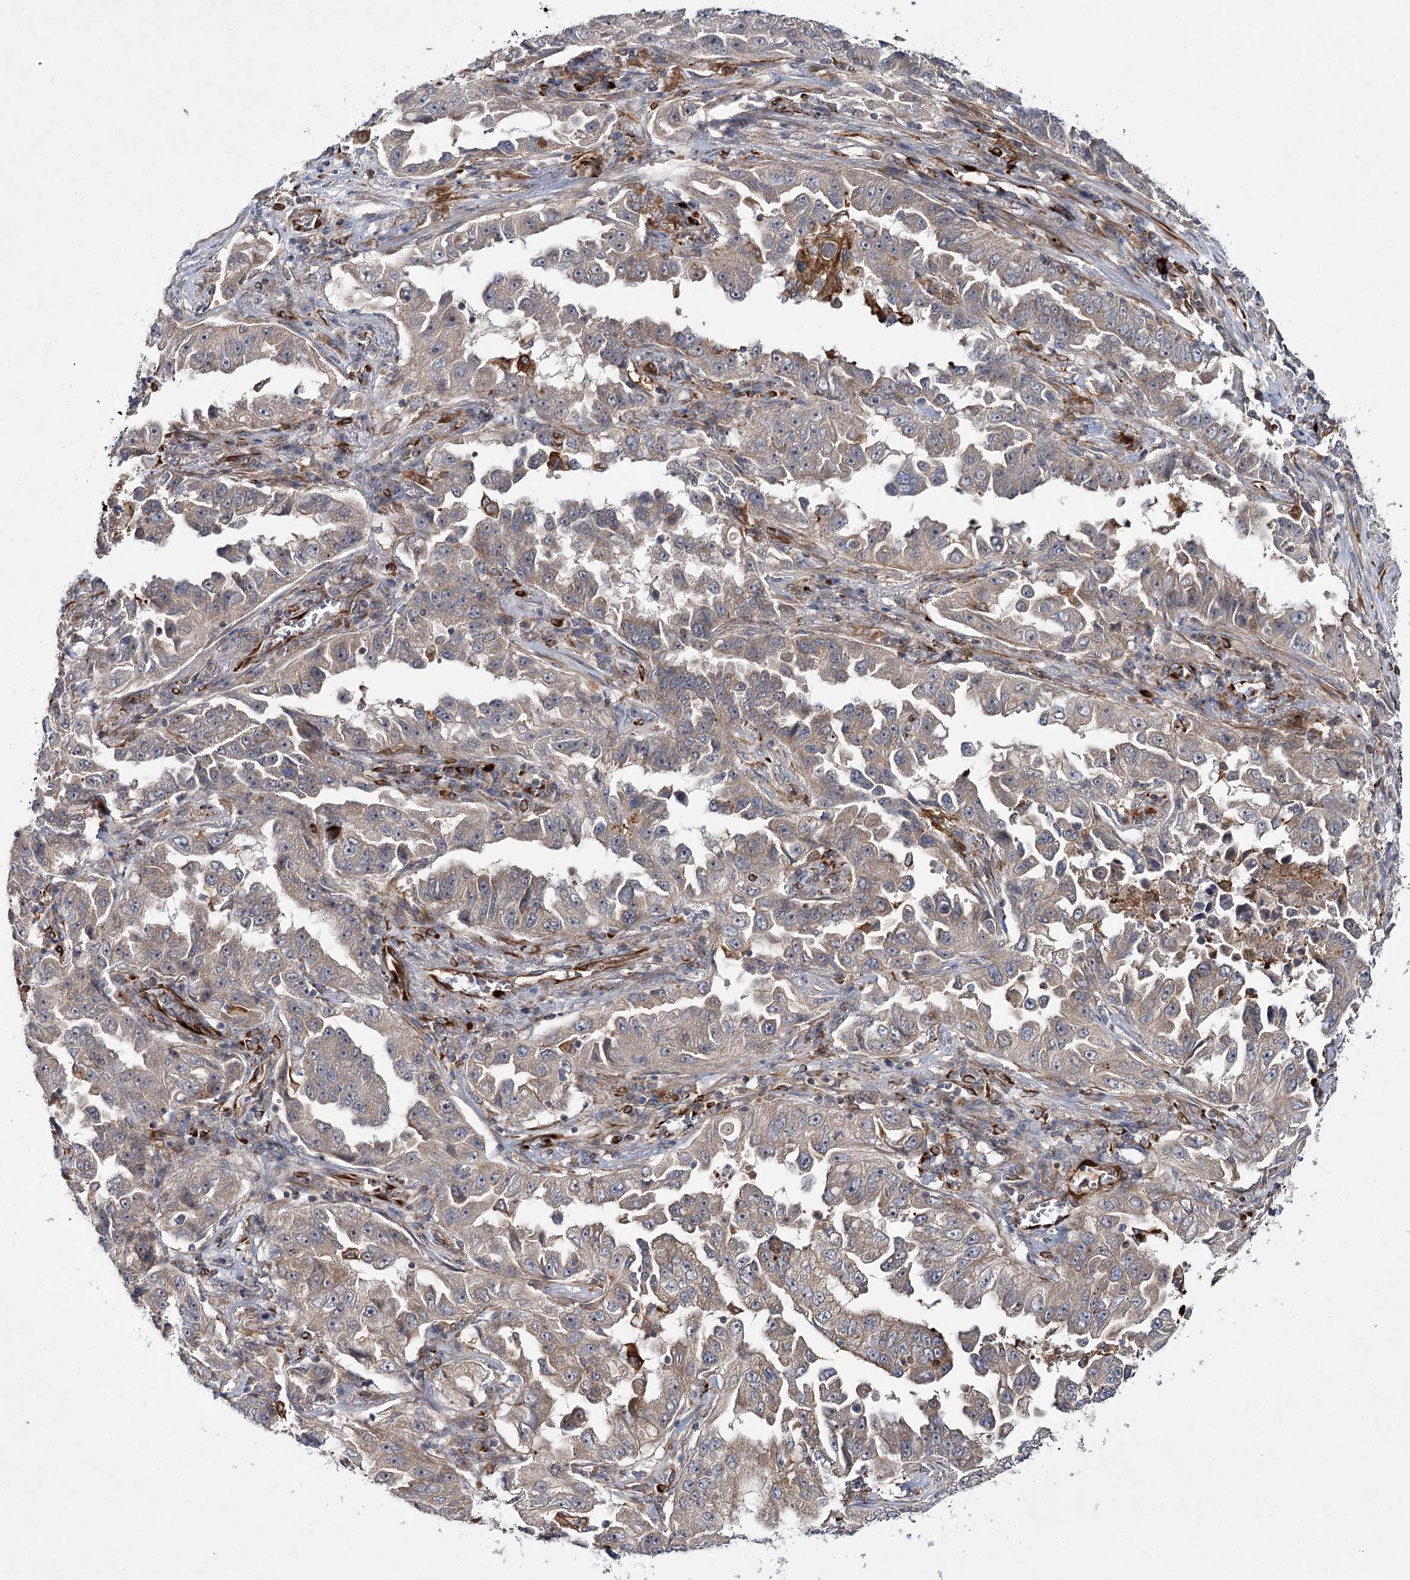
{"staining": {"intensity": "weak", "quantity": "<25%", "location": "cytoplasmic/membranous"}, "tissue": "lung cancer", "cell_type": "Tumor cells", "image_type": "cancer", "snomed": [{"axis": "morphology", "description": "Adenocarcinoma, NOS"}, {"axis": "topography", "description": "Lung"}], "caption": "This is an immunohistochemistry (IHC) photomicrograph of adenocarcinoma (lung). There is no positivity in tumor cells.", "gene": "DPEP2", "patient": {"sex": "female", "age": 51}}